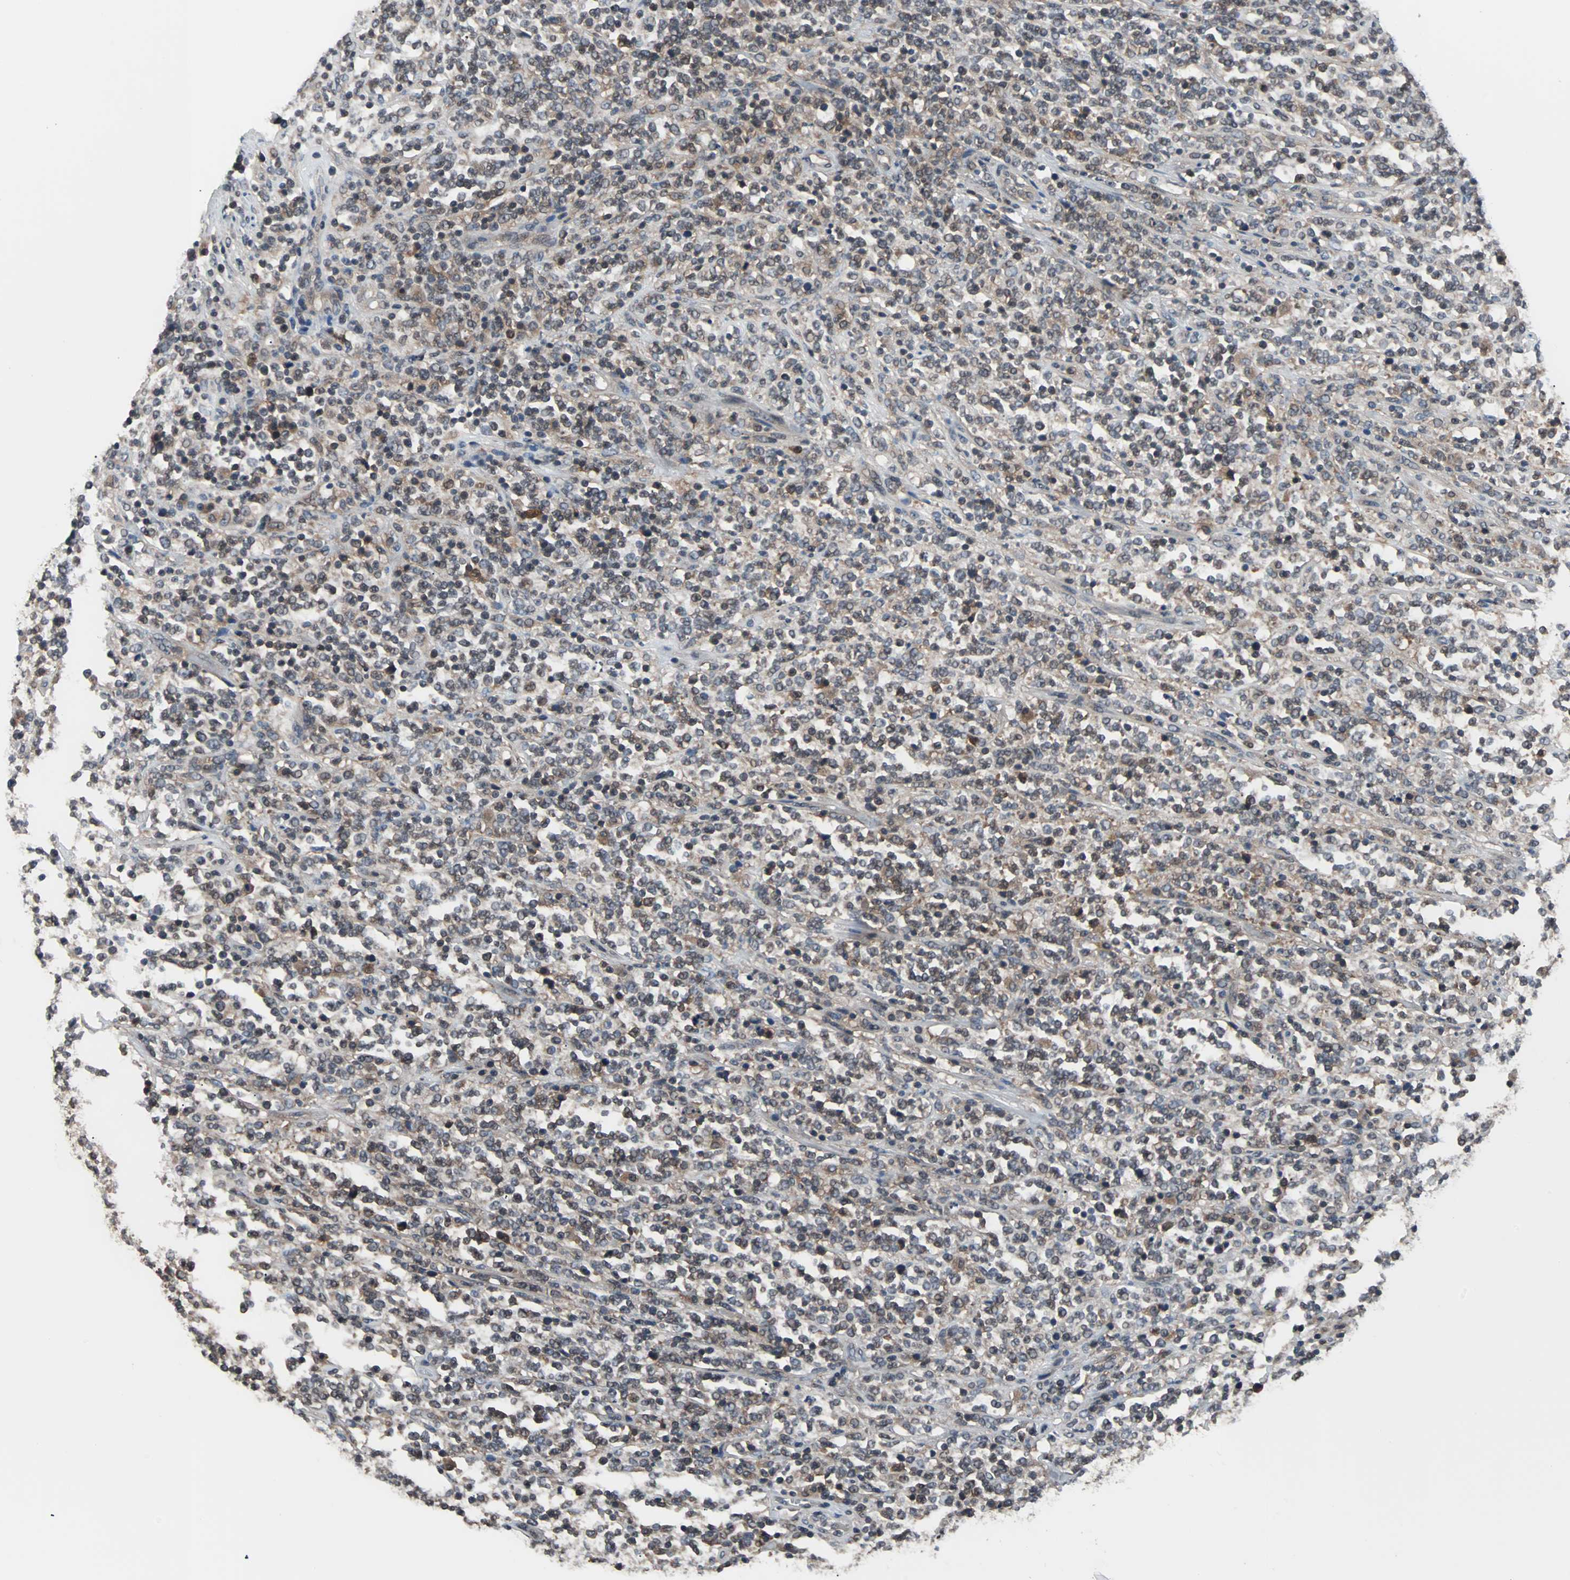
{"staining": {"intensity": "weak", "quantity": ">75%", "location": "cytoplasmic/membranous"}, "tissue": "lymphoma", "cell_type": "Tumor cells", "image_type": "cancer", "snomed": [{"axis": "morphology", "description": "Malignant lymphoma, non-Hodgkin's type, High grade"}, {"axis": "topography", "description": "Soft tissue"}], "caption": "An immunohistochemistry photomicrograph of tumor tissue is shown. Protein staining in brown highlights weak cytoplasmic/membranous positivity in lymphoma within tumor cells.", "gene": "PAK1", "patient": {"sex": "male", "age": 18}}